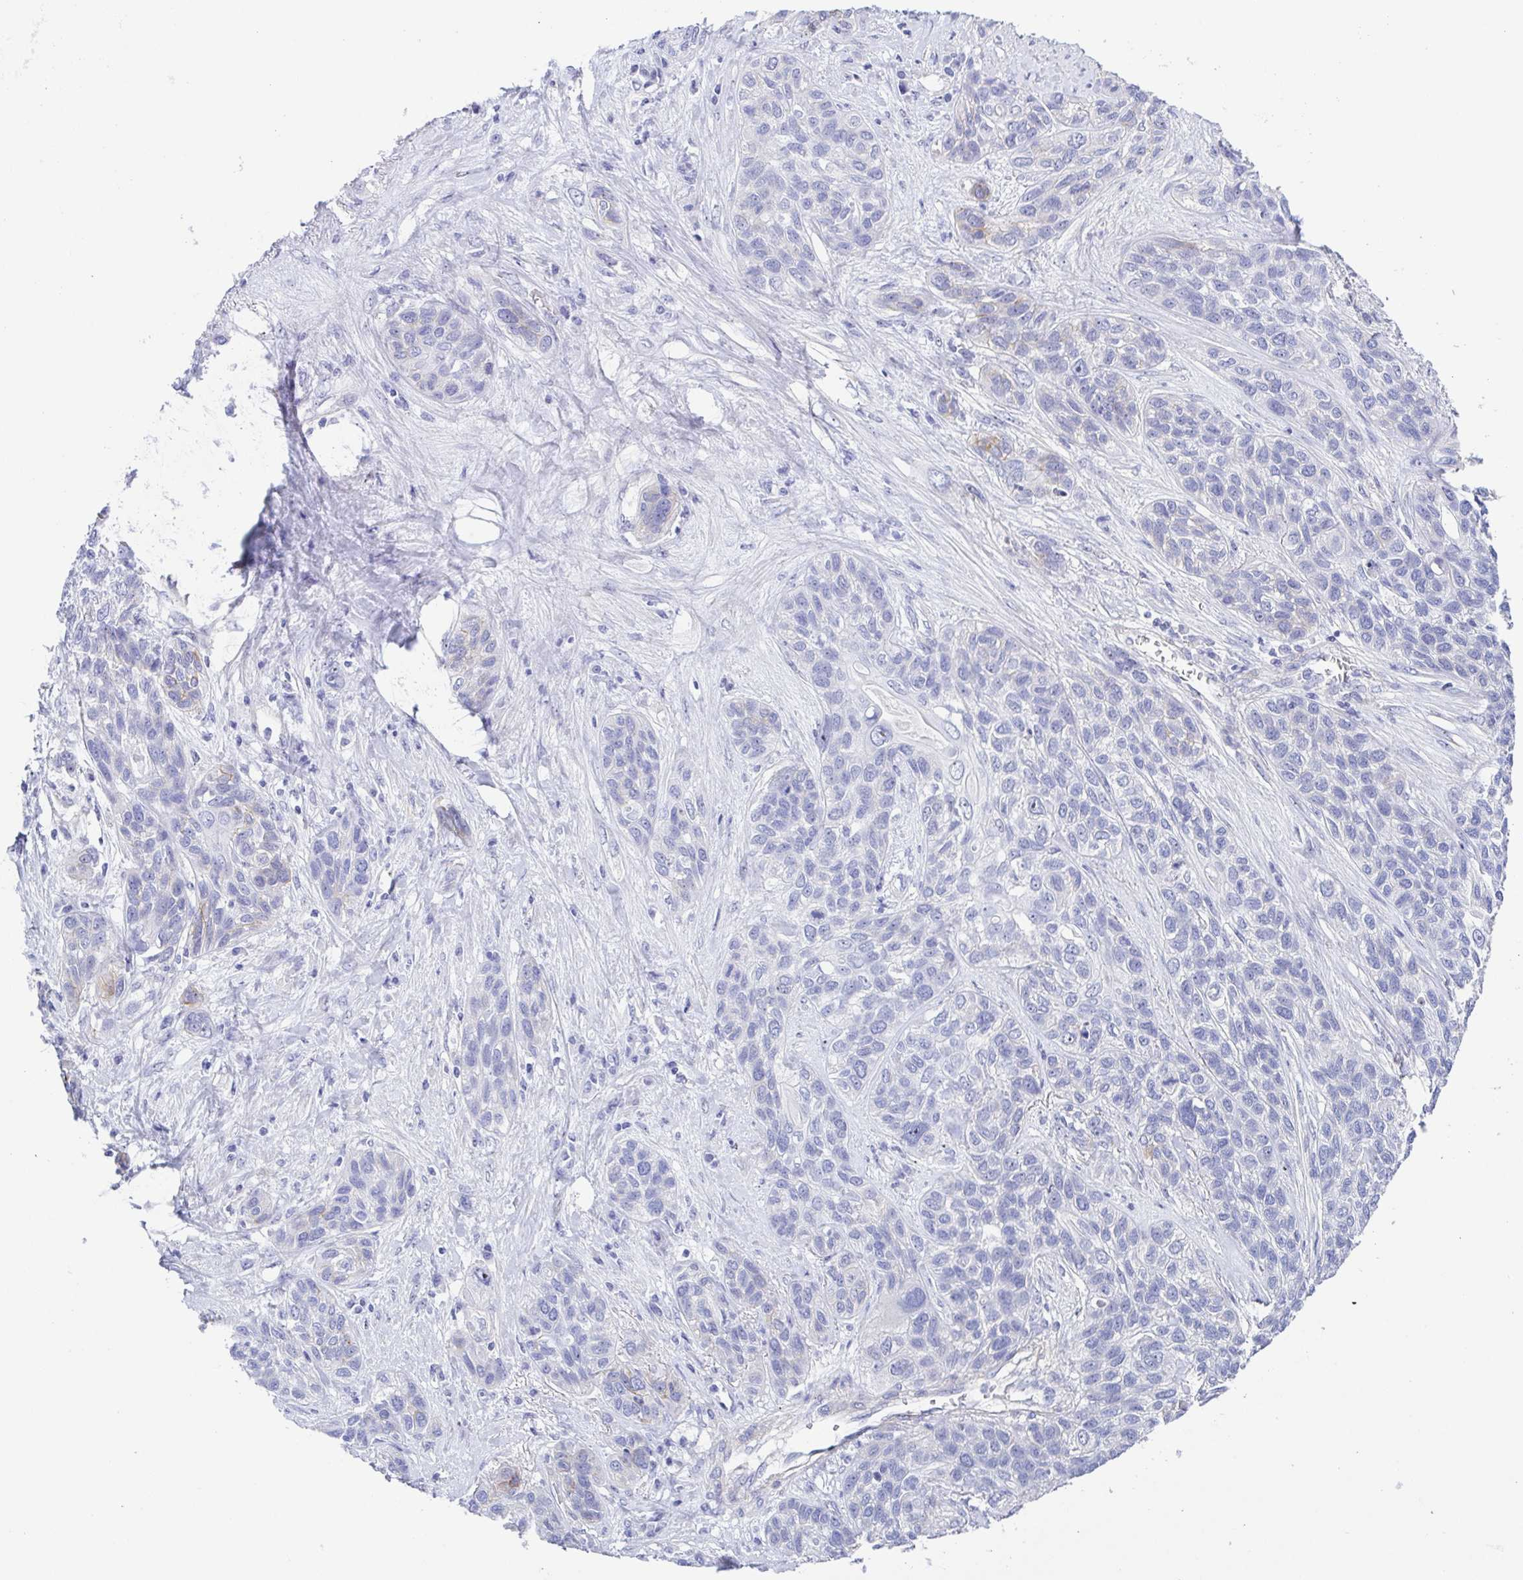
{"staining": {"intensity": "negative", "quantity": "none", "location": "none"}, "tissue": "lung cancer", "cell_type": "Tumor cells", "image_type": "cancer", "snomed": [{"axis": "morphology", "description": "Squamous cell carcinoma, NOS"}, {"axis": "topography", "description": "Lung"}], "caption": "Immunohistochemistry image of neoplastic tissue: human lung cancer (squamous cell carcinoma) stained with DAB (3,3'-diaminobenzidine) exhibits no significant protein staining in tumor cells. The staining was performed using DAB (3,3'-diaminobenzidine) to visualize the protein expression in brown, while the nuclei were stained in blue with hematoxylin (Magnification: 20x).", "gene": "MUCL3", "patient": {"sex": "female", "age": 70}}